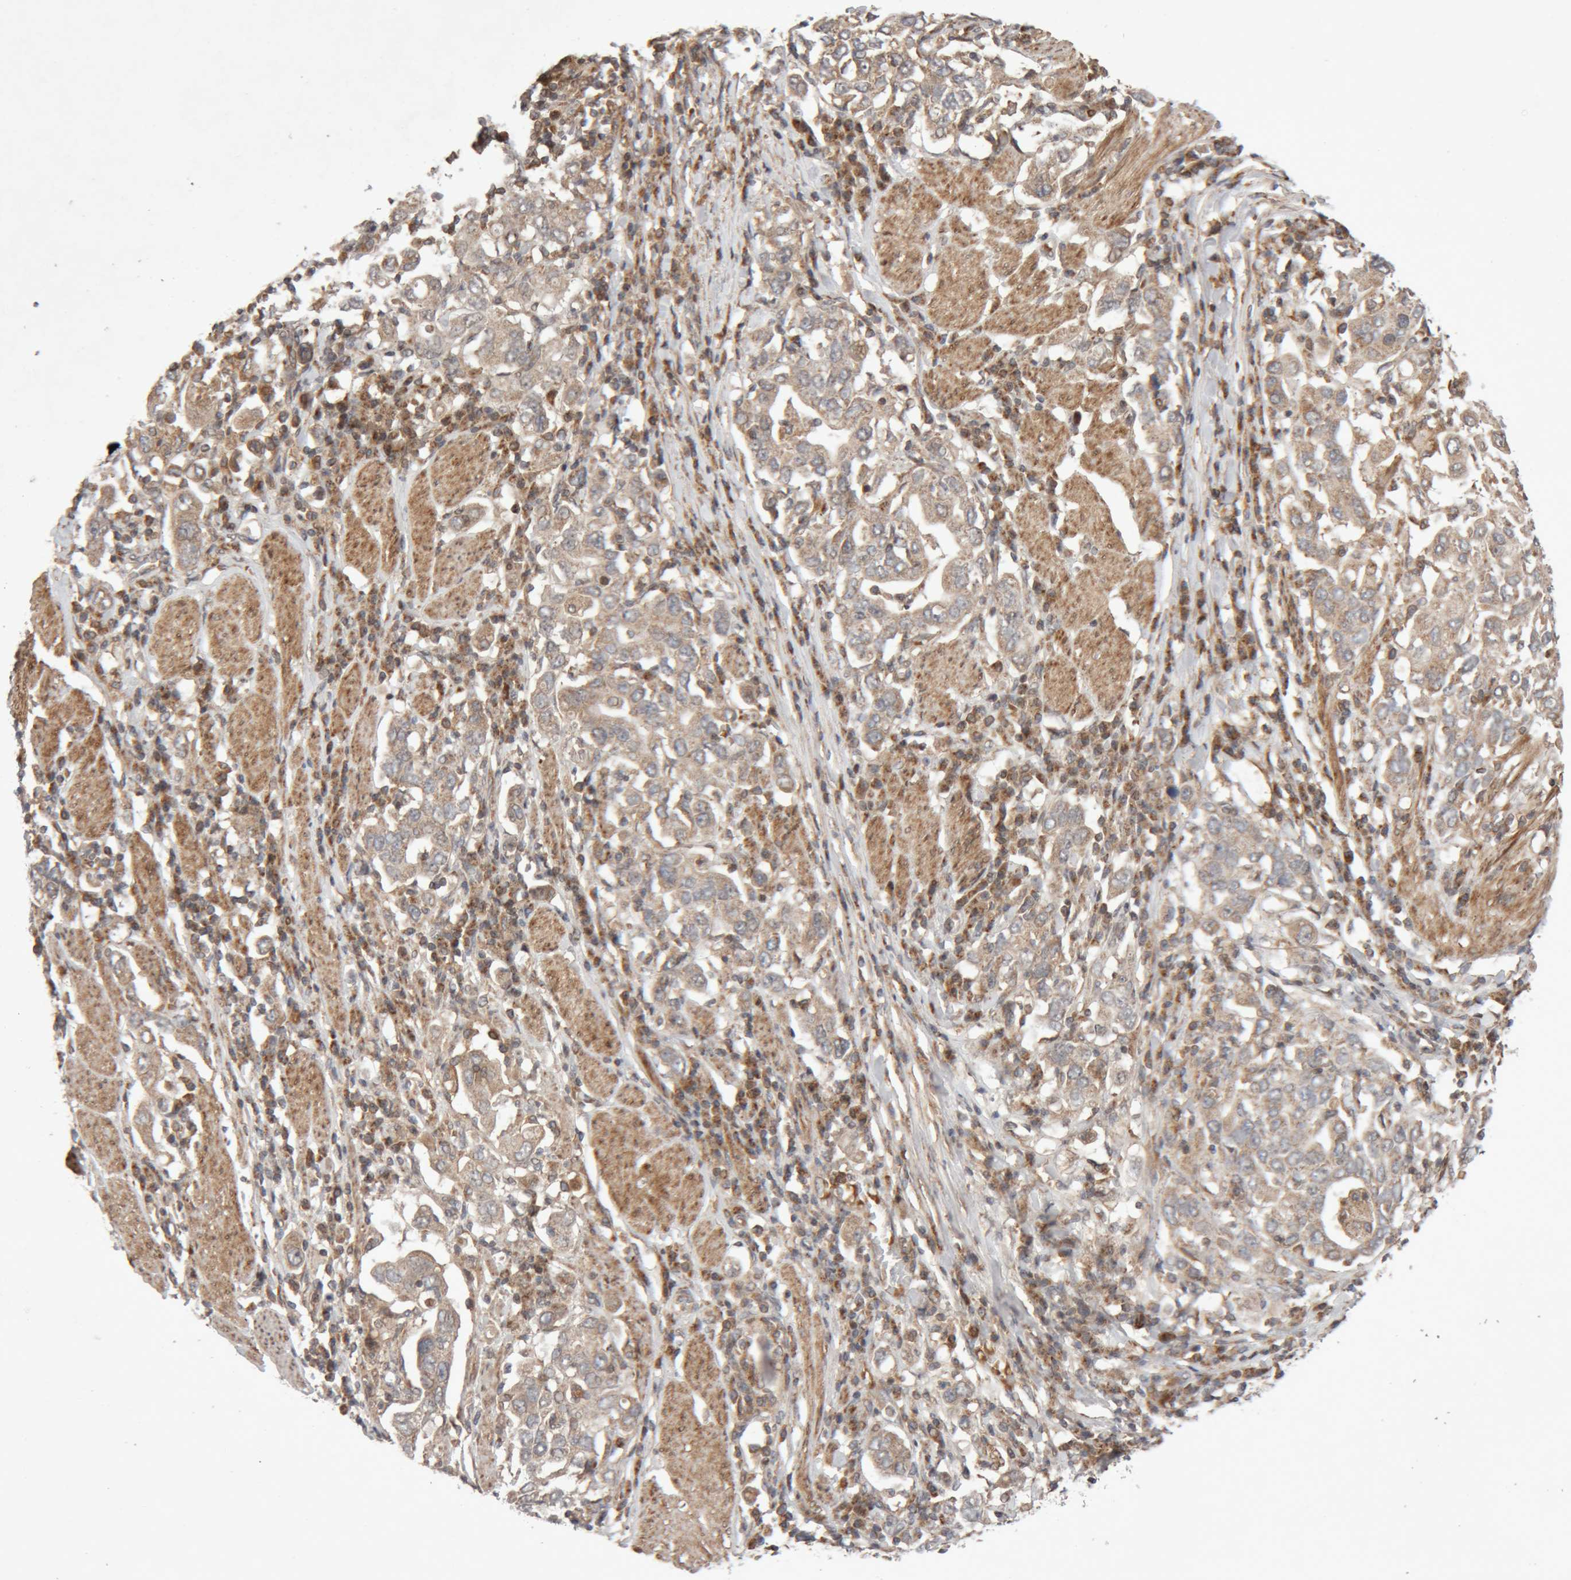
{"staining": {"intensity": "weak", "quantity": "25%-75%", "location": "cytoplasmic/membranous"}, "tissue": "stomach cancer", "cell_type": "Tumor cells", "image_type": "cancer", "snomed": [{"axis": "morphology", "description": "Adenocarcinoma, NOS"}, {"axis": "topography", "description": "Stomach, upper"}], "caption": "About 25%-75% of tumor cells in stomach cancer (adenocarcinoma) reveal weak cytoplasmic/membranous protein expression as visualized by brown immunohistochemical staining.", "gene": "KIF21B", "patient": {"sex": "male", "age": 62}}